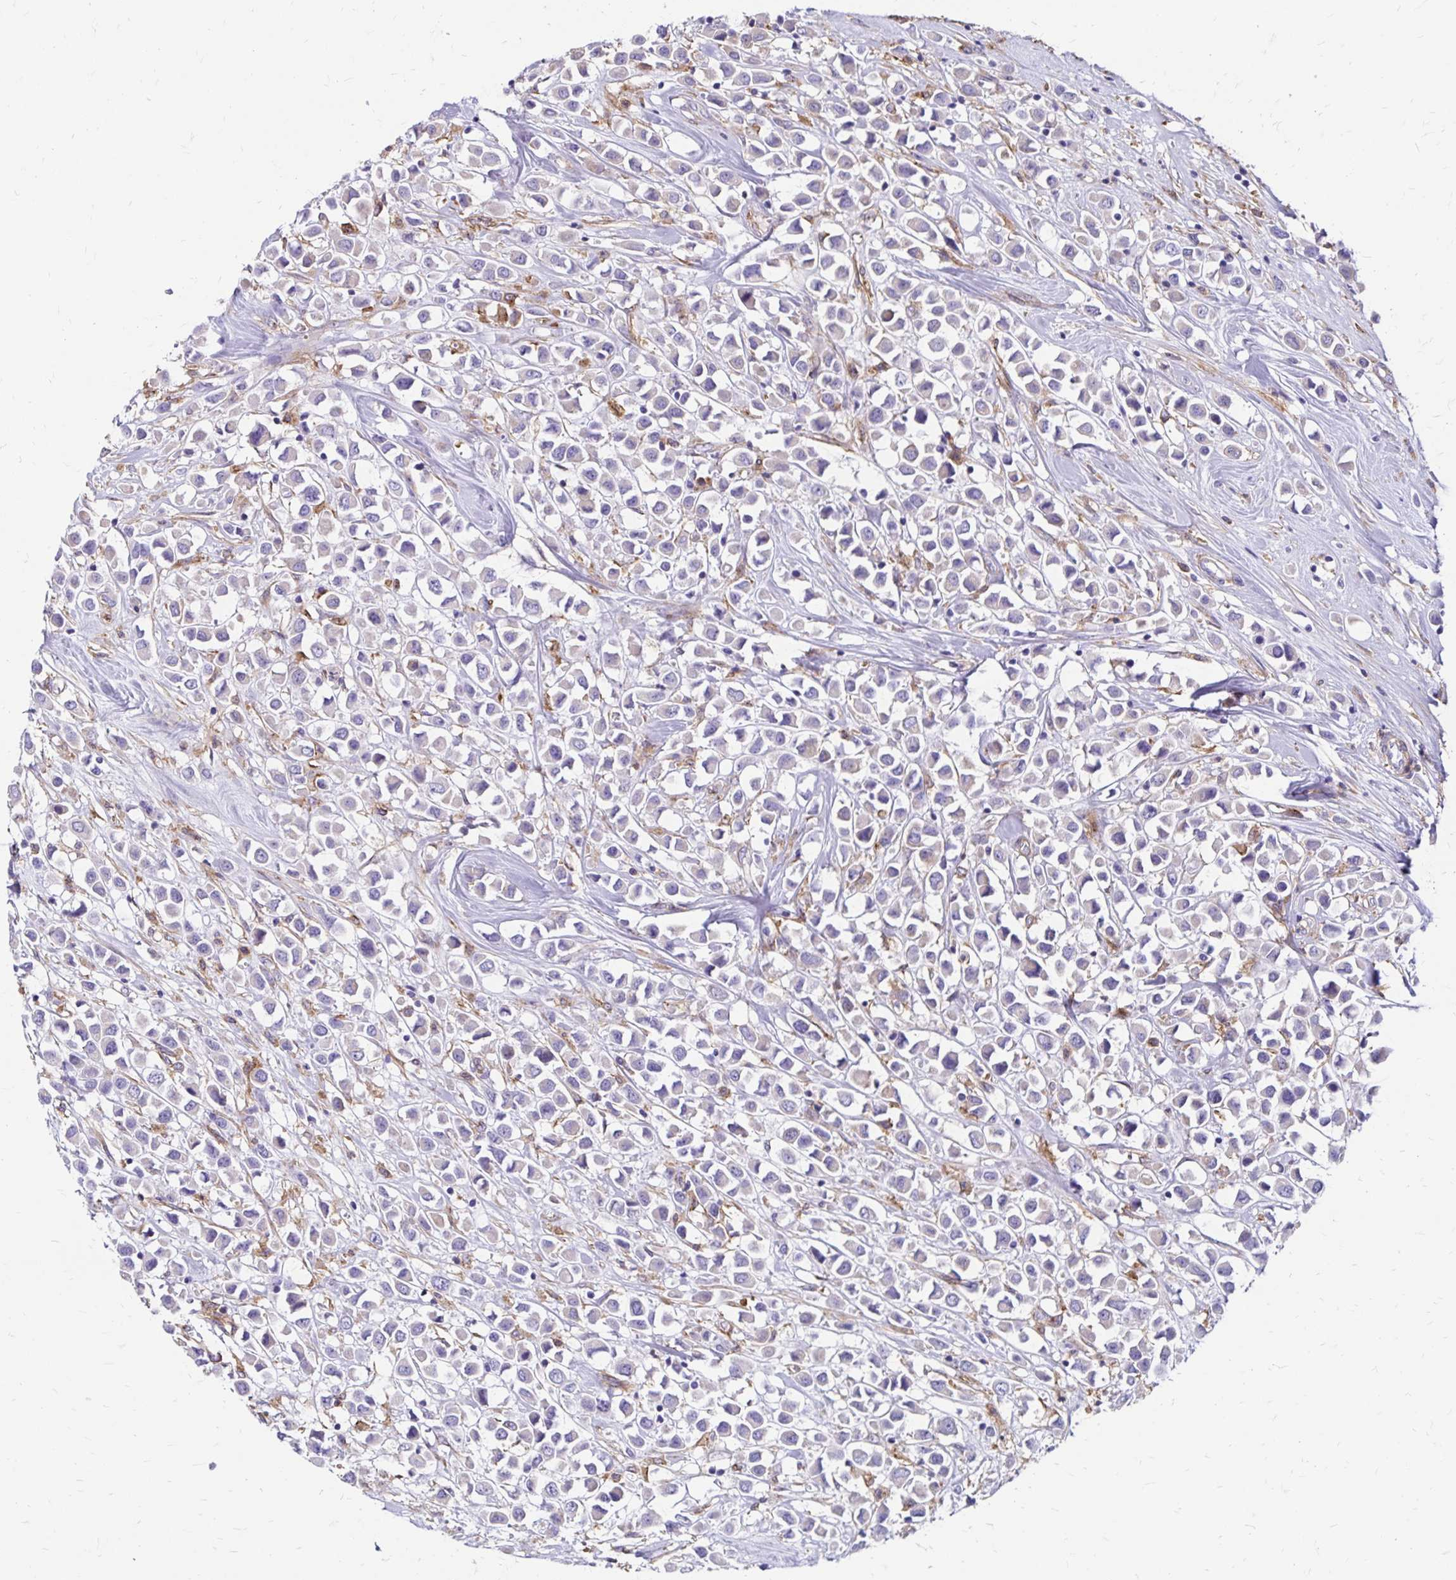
{"staining": {"intensity": "negative", "quantity": "none", "location": "none"}, "tissue": "breast cancer", "cell_type": "Tumor cells", "image_type": "cancer", "snomed": [{"axis": "morphology", "description": "Duct carcinoma"}, {"axis": "topography", "description": "Breast"}], "caption": "High power microscopy micrograph of an IHC histopathology image of breast infiltrating ductal carcinoma, revealing no significant expression in tumor cells.", "gene": "TNS3", "patient": {"sex": "female", "age": 61}}